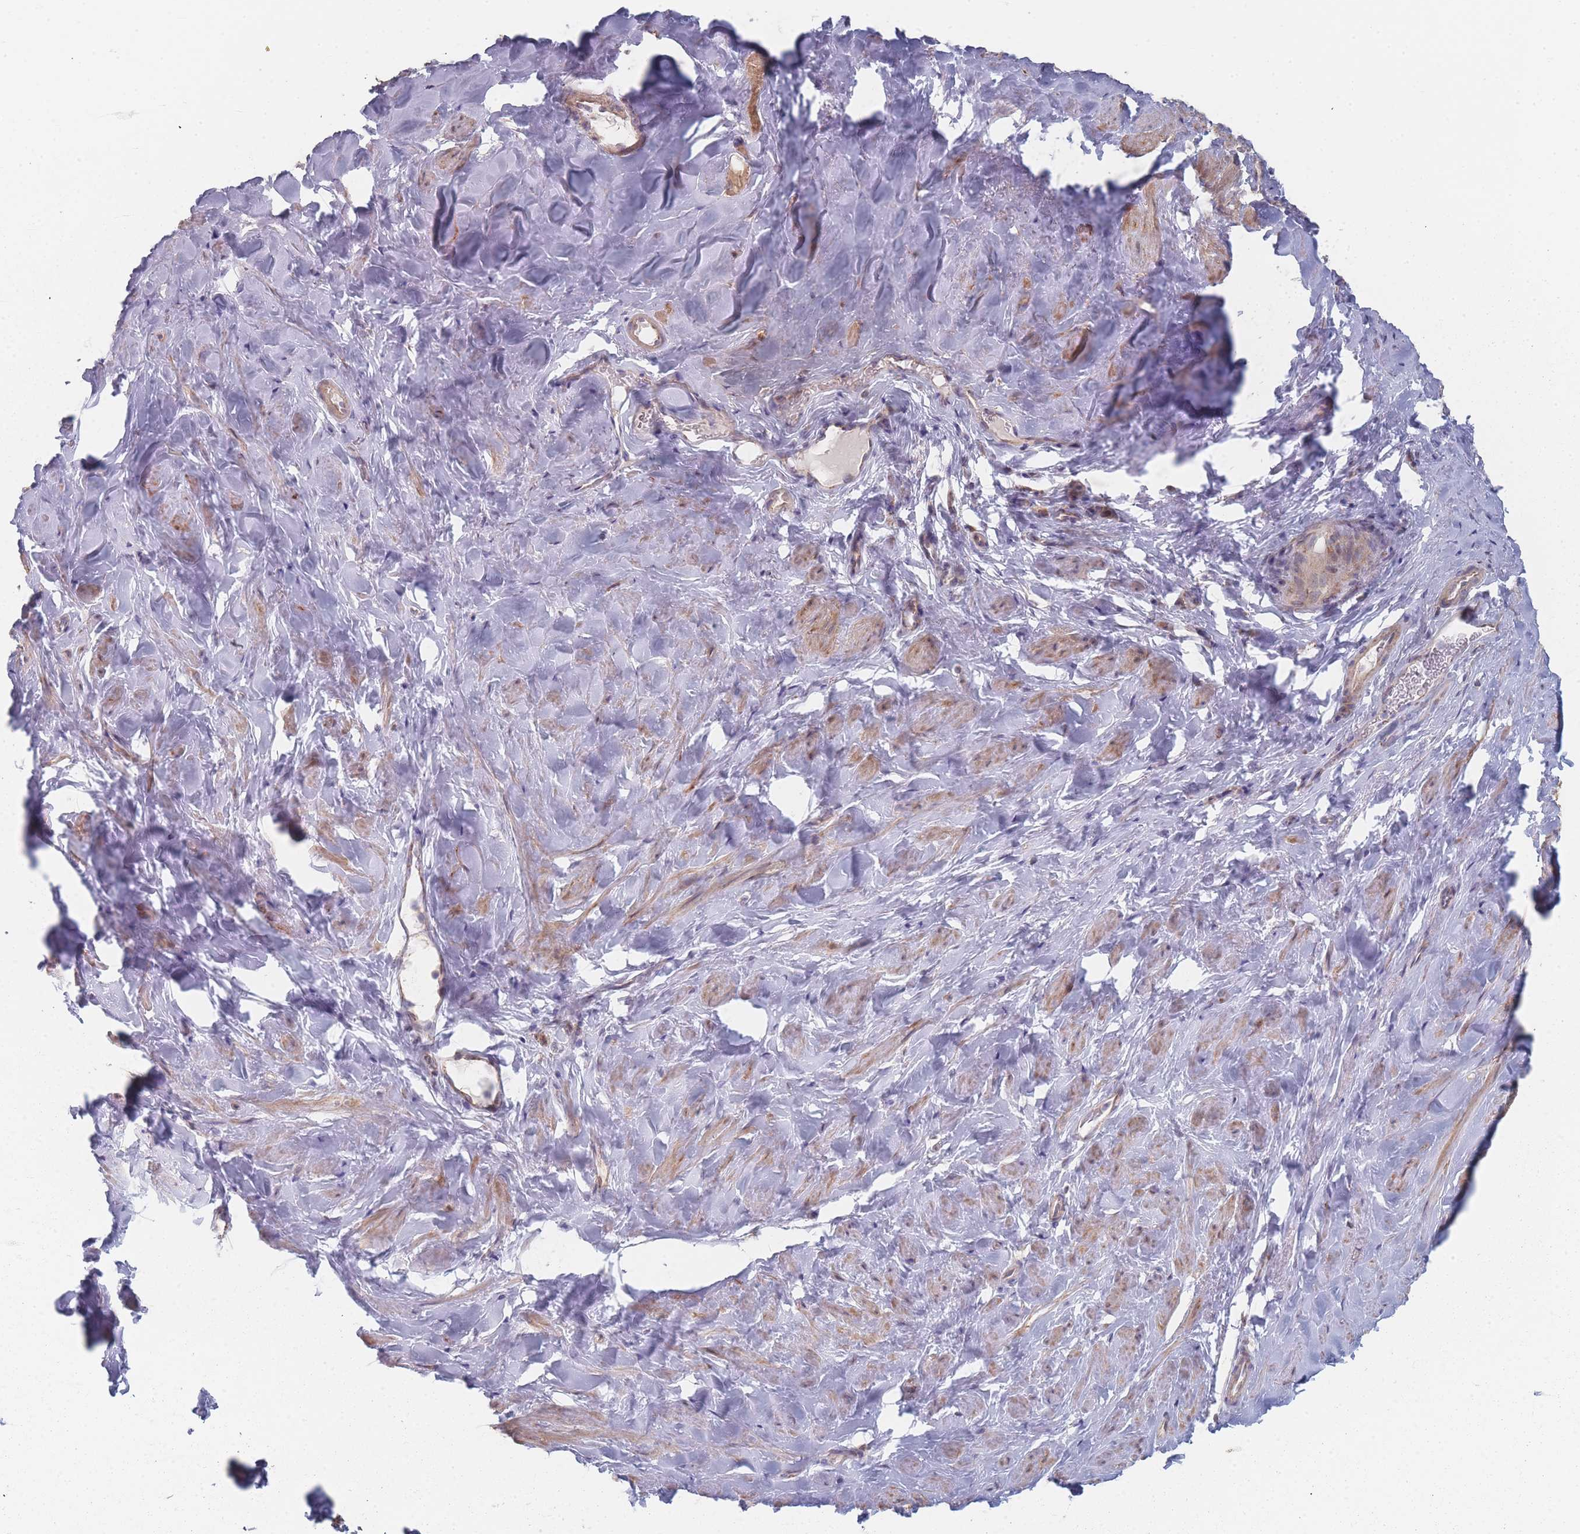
{"staining": {"intensity": "weak", "quantity": "25%-75%", "location": "cytoplasmic/membranous"}, "tissue": "smooth muscle", "cell_type": "Smooth muscle cells", "image_type": "normal", "snomed": [{"axis": "morphology", "description": "Normal tissue, NOS"}, {"axis": "topography", "description": "Smooth muscle"}, {"axis": "topography", "description": "Peripheral nerve tissue"}], "caption": "Immunohistochemical staining of benign smooth muscle reveals 25%-75% levels of weak cytoplasmic/membranous protein staining in approximately 25%-75% of smooth muscle cells.", "gene": "PSMB3", "patient": {"sex": "male", "age": 69}}